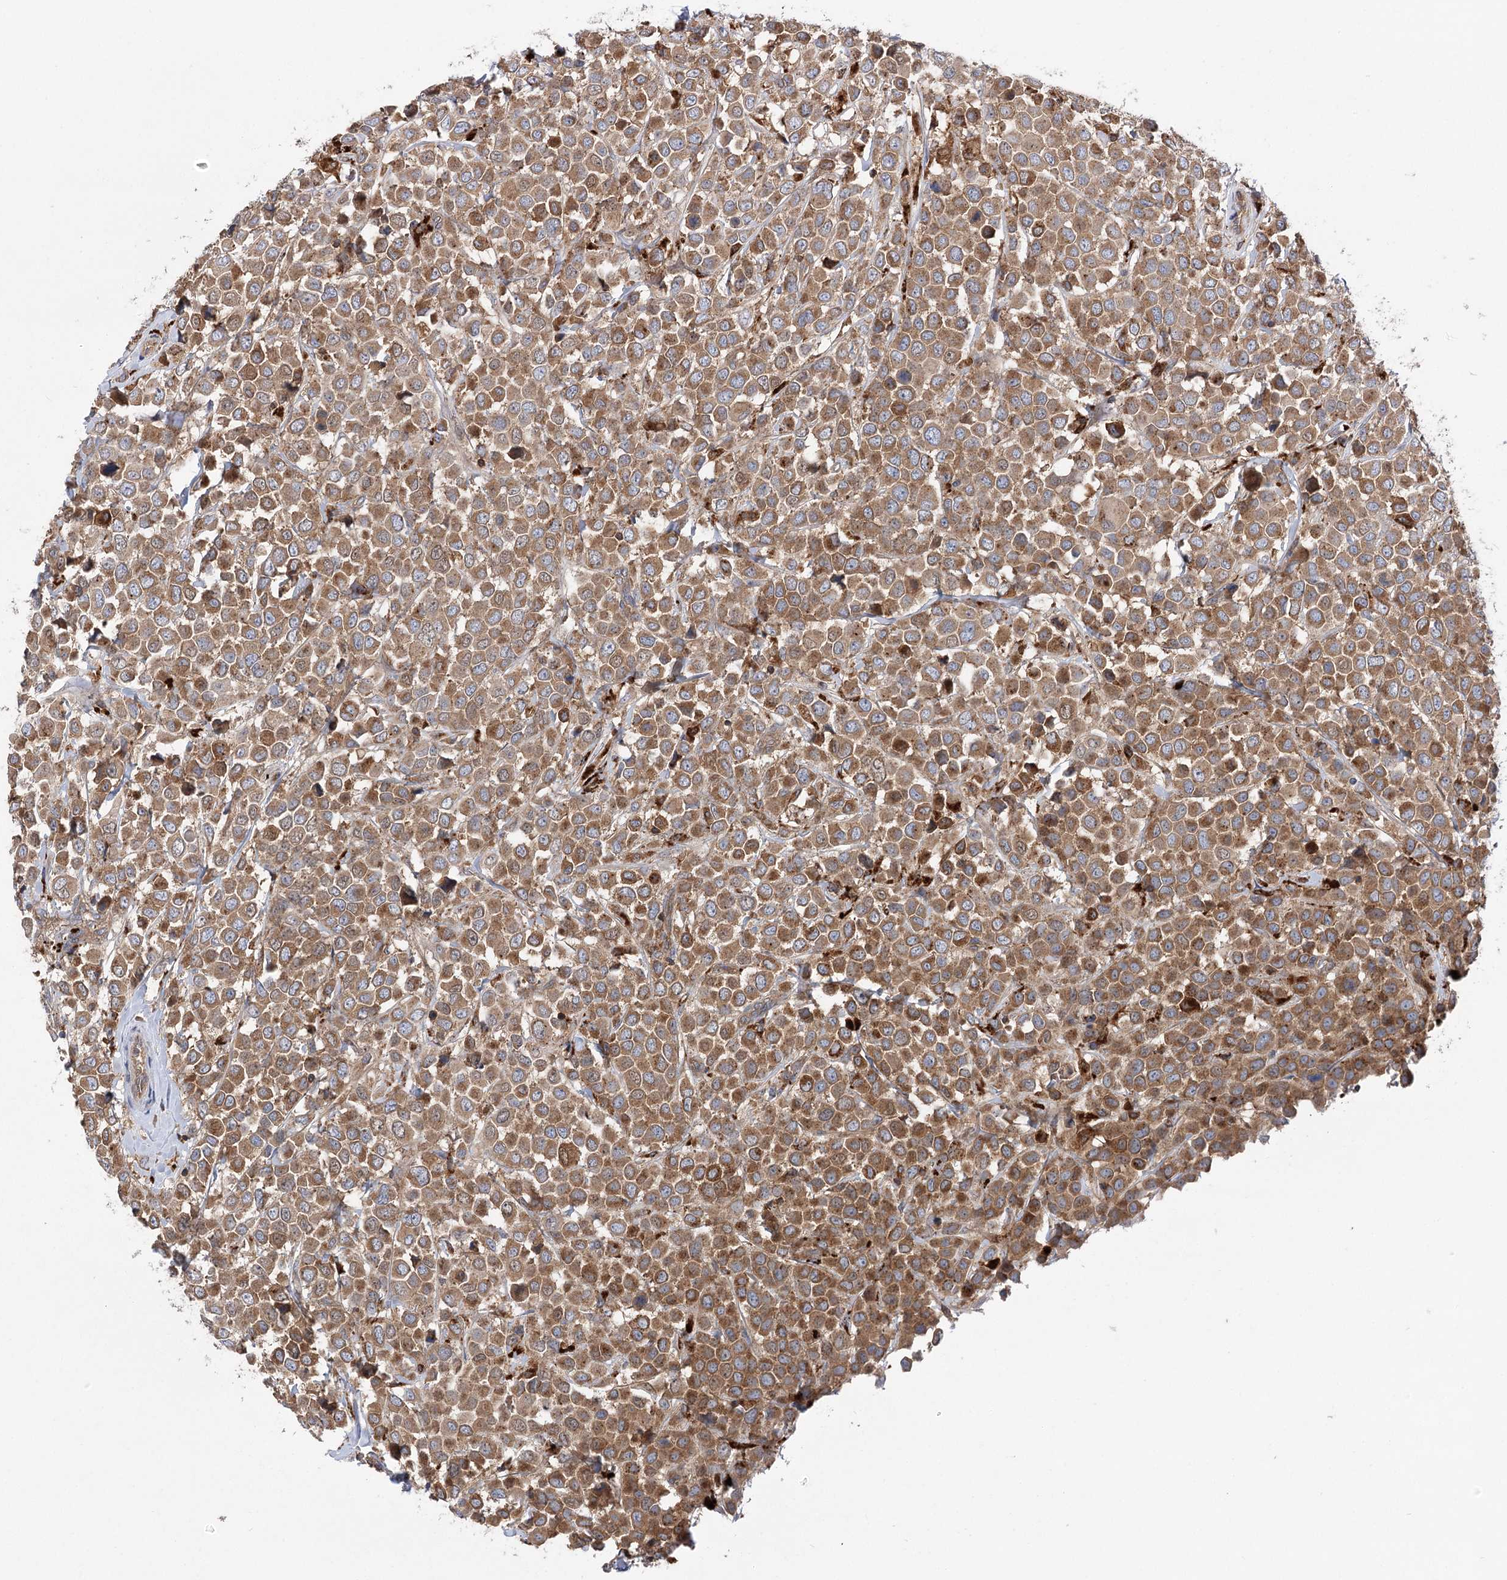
{"staining": {"intensity": "moderate", "quantity": ">75%", "location": "cytoplasmic/membranous"}, "tissue": "breast cancer", "cell_type": "Tumor cells", "image_type": "cancer", "snomed": [{"axis": "morphology", "description": "Duct carcinoma"}, {"axis": "topography", "description": "Breast"}], "caption": "Human breast infiltrating ductal carcinoma stained for a protein (brown) displays moderate cytoplasmic/membranous positive expression in about >75% of tumor cells.", "gene": "VPS37B", "patient": {"sex": "female", "age": 61}}